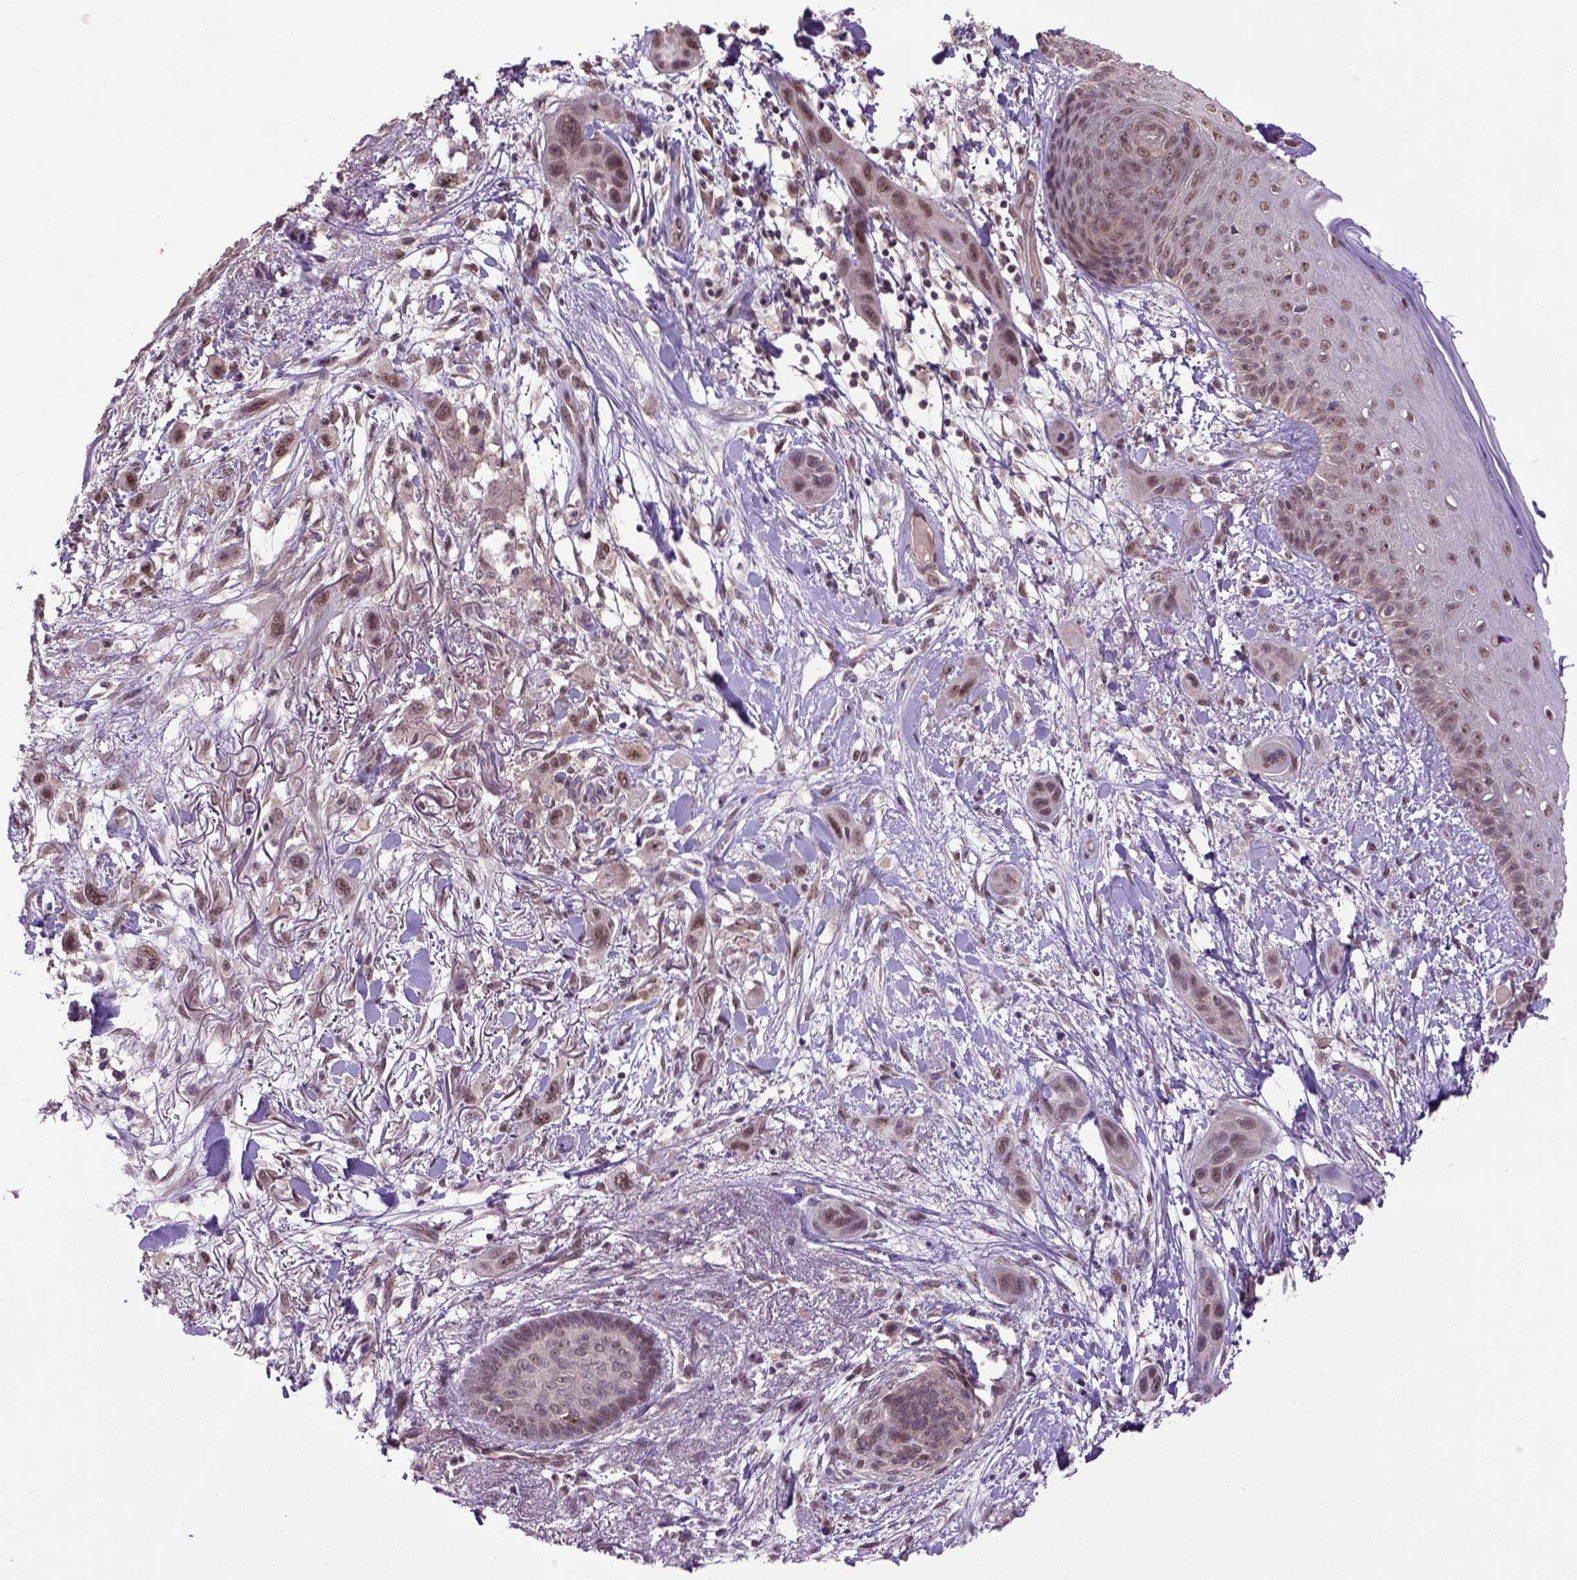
{"staining": {"intensity": "moderate", "quantity": ">75%", "location": "nuclear"}, "tissue": "skin cancer", "cell_type": "Tumor cells", "image_type": "cancer", "snomed": [{"axis": "morphology", "description": "Squamous cell carcinoma, NOS"}, {"axis": "topography", "description": "Skin"}], "caption": "Skin cancer (squamous cell carcinoma) stained for a protein shows moderate nuclear positivity in tumor cells.", "gene": "UBA3", "patient": {"sex": "male", "age": 79}}